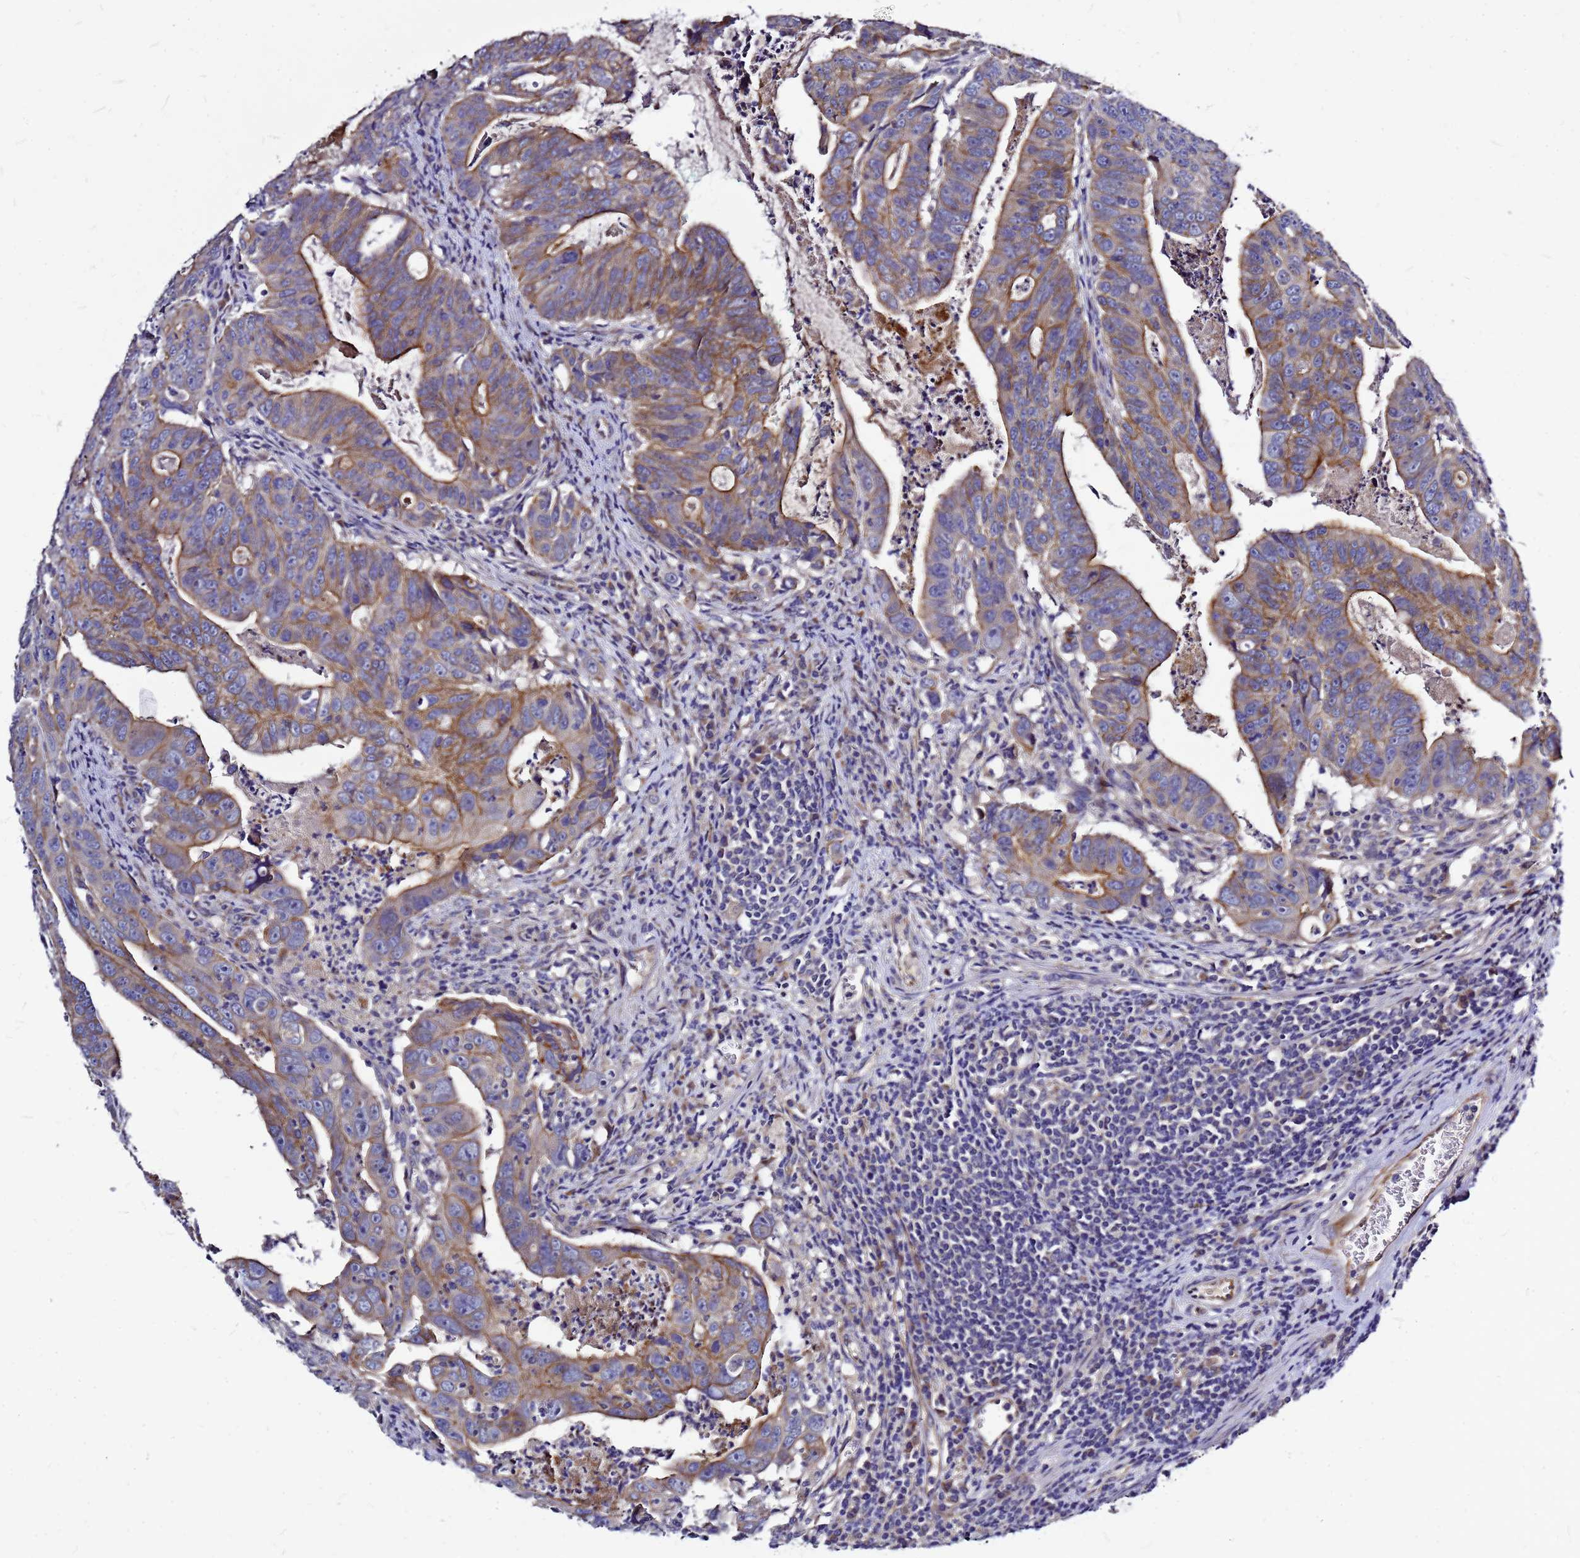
{"staining": {"intensity": "moderate", "quantity": ">75%", "location": "cytoplasmic/membranous"}, "tissue": "colorectal cancer", "cell_type": "Tumor cells", "image_type": "cancer", "snomed": [{"axis": "morphology", "description": "Adenocarcinoma, NOS"}, {"axis": "topography", "description": "Rectum"}], "caption": "DAB (3,3'-diaminobenzidine) immunohistochemical staining of adenocarcinoma (colorectal) displays moderate cytoplasmic/membranous protein staining in approximately >75% of tumor cells.", "gene": "FBXW5", "patient": {"sex": "male", "age": 69}}